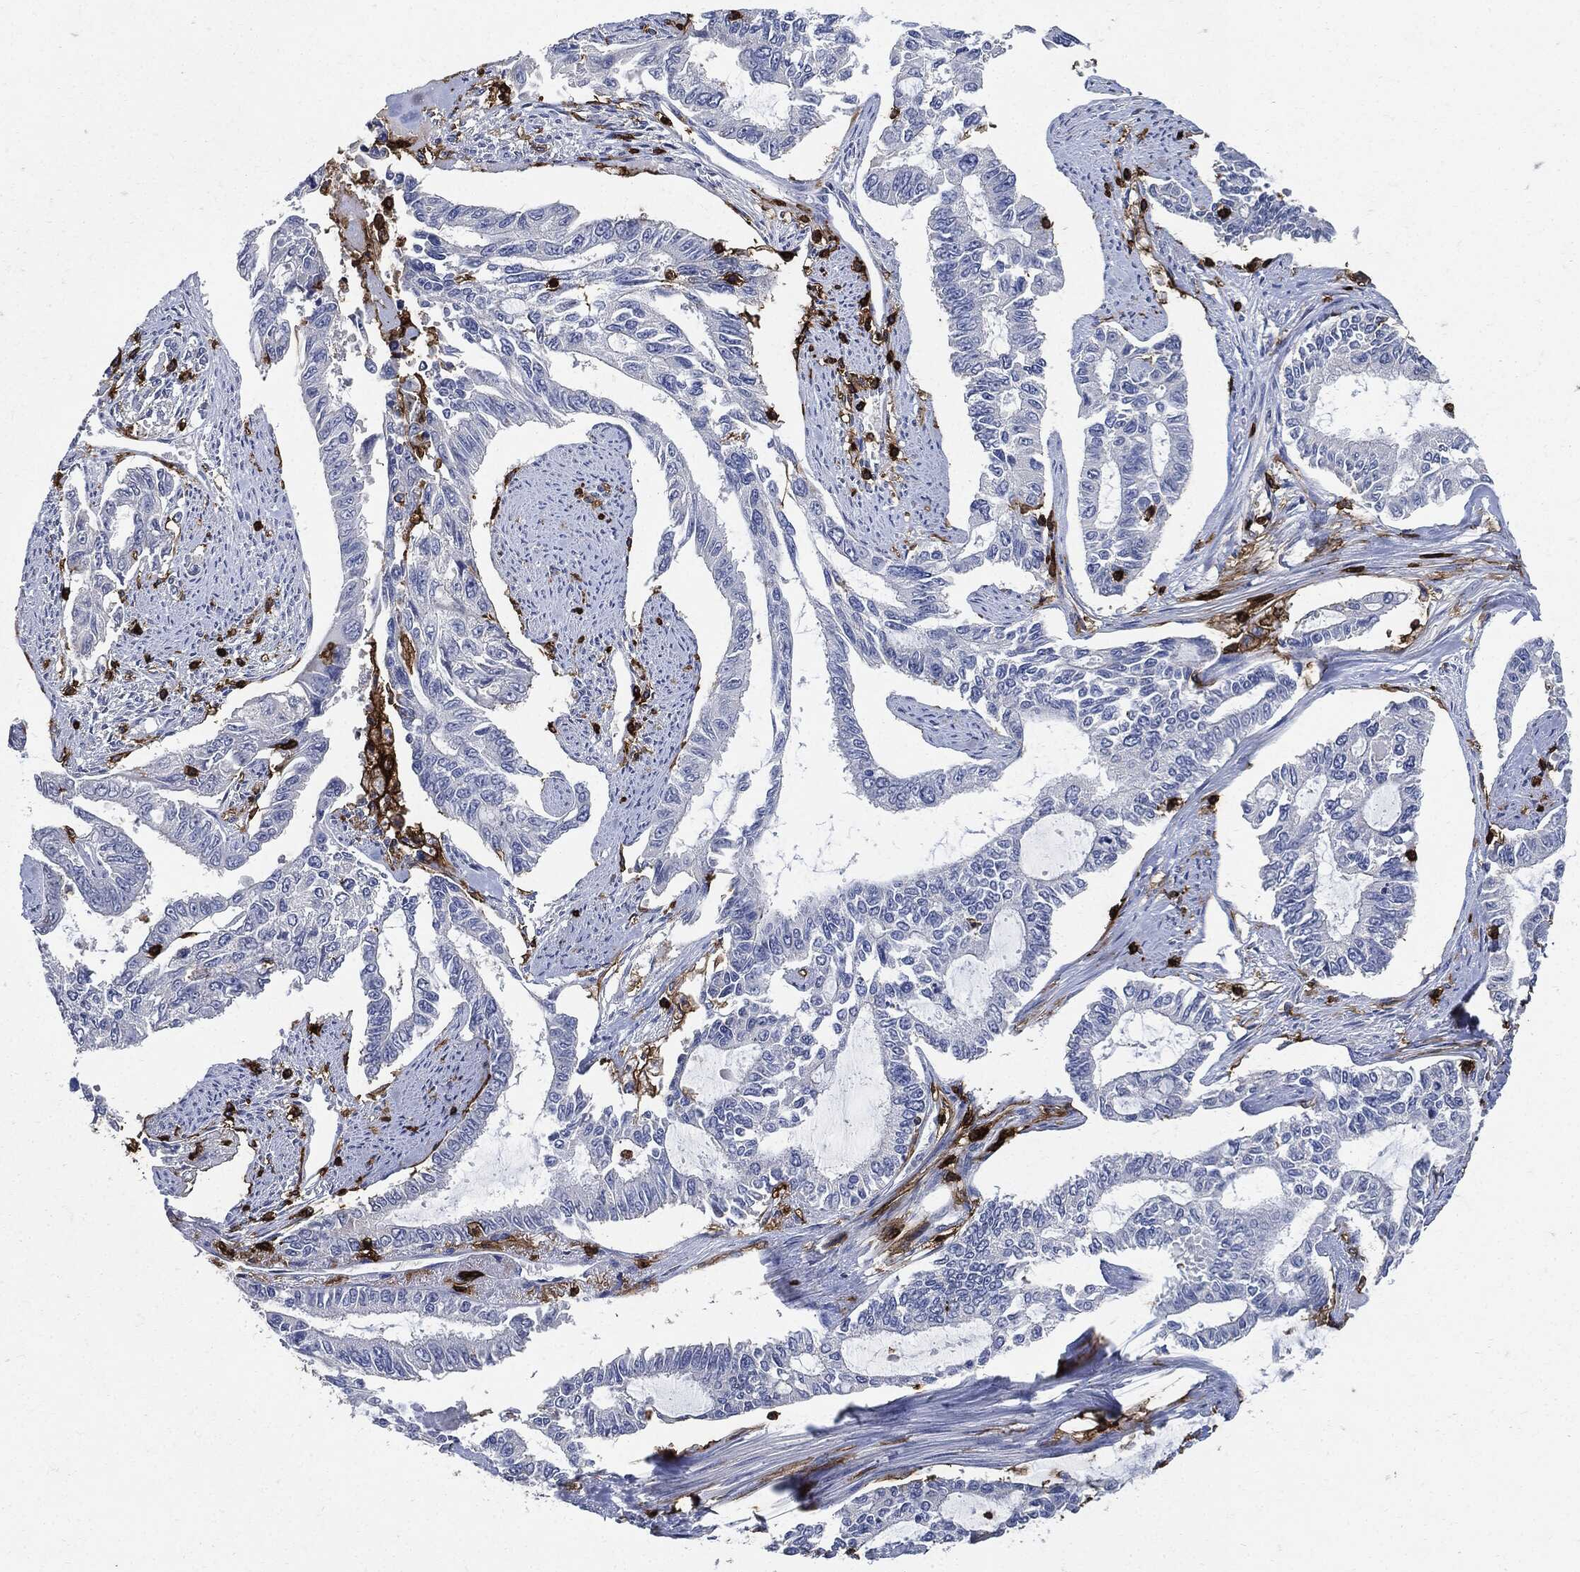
{"staining": {"intensity": "negative", "quantity": "none", "location": "none"}, "tissue": "endometrial cancer", "cell_type": "Tumor cells", "image_type": "cancer", "snomed": [{"axis": "morphology", "description": "Adenocarcinoma, NOS"}, {"axis": "topography", "description": "Uterus"}], "caption": "IHC micrograph of adenocarcinoma (endometrial) stained for a protein (brown), which demonstrates no positivity in tumor cells.", "gene": "PTPRC", "patient": {"sex": "female", "age": 59}}